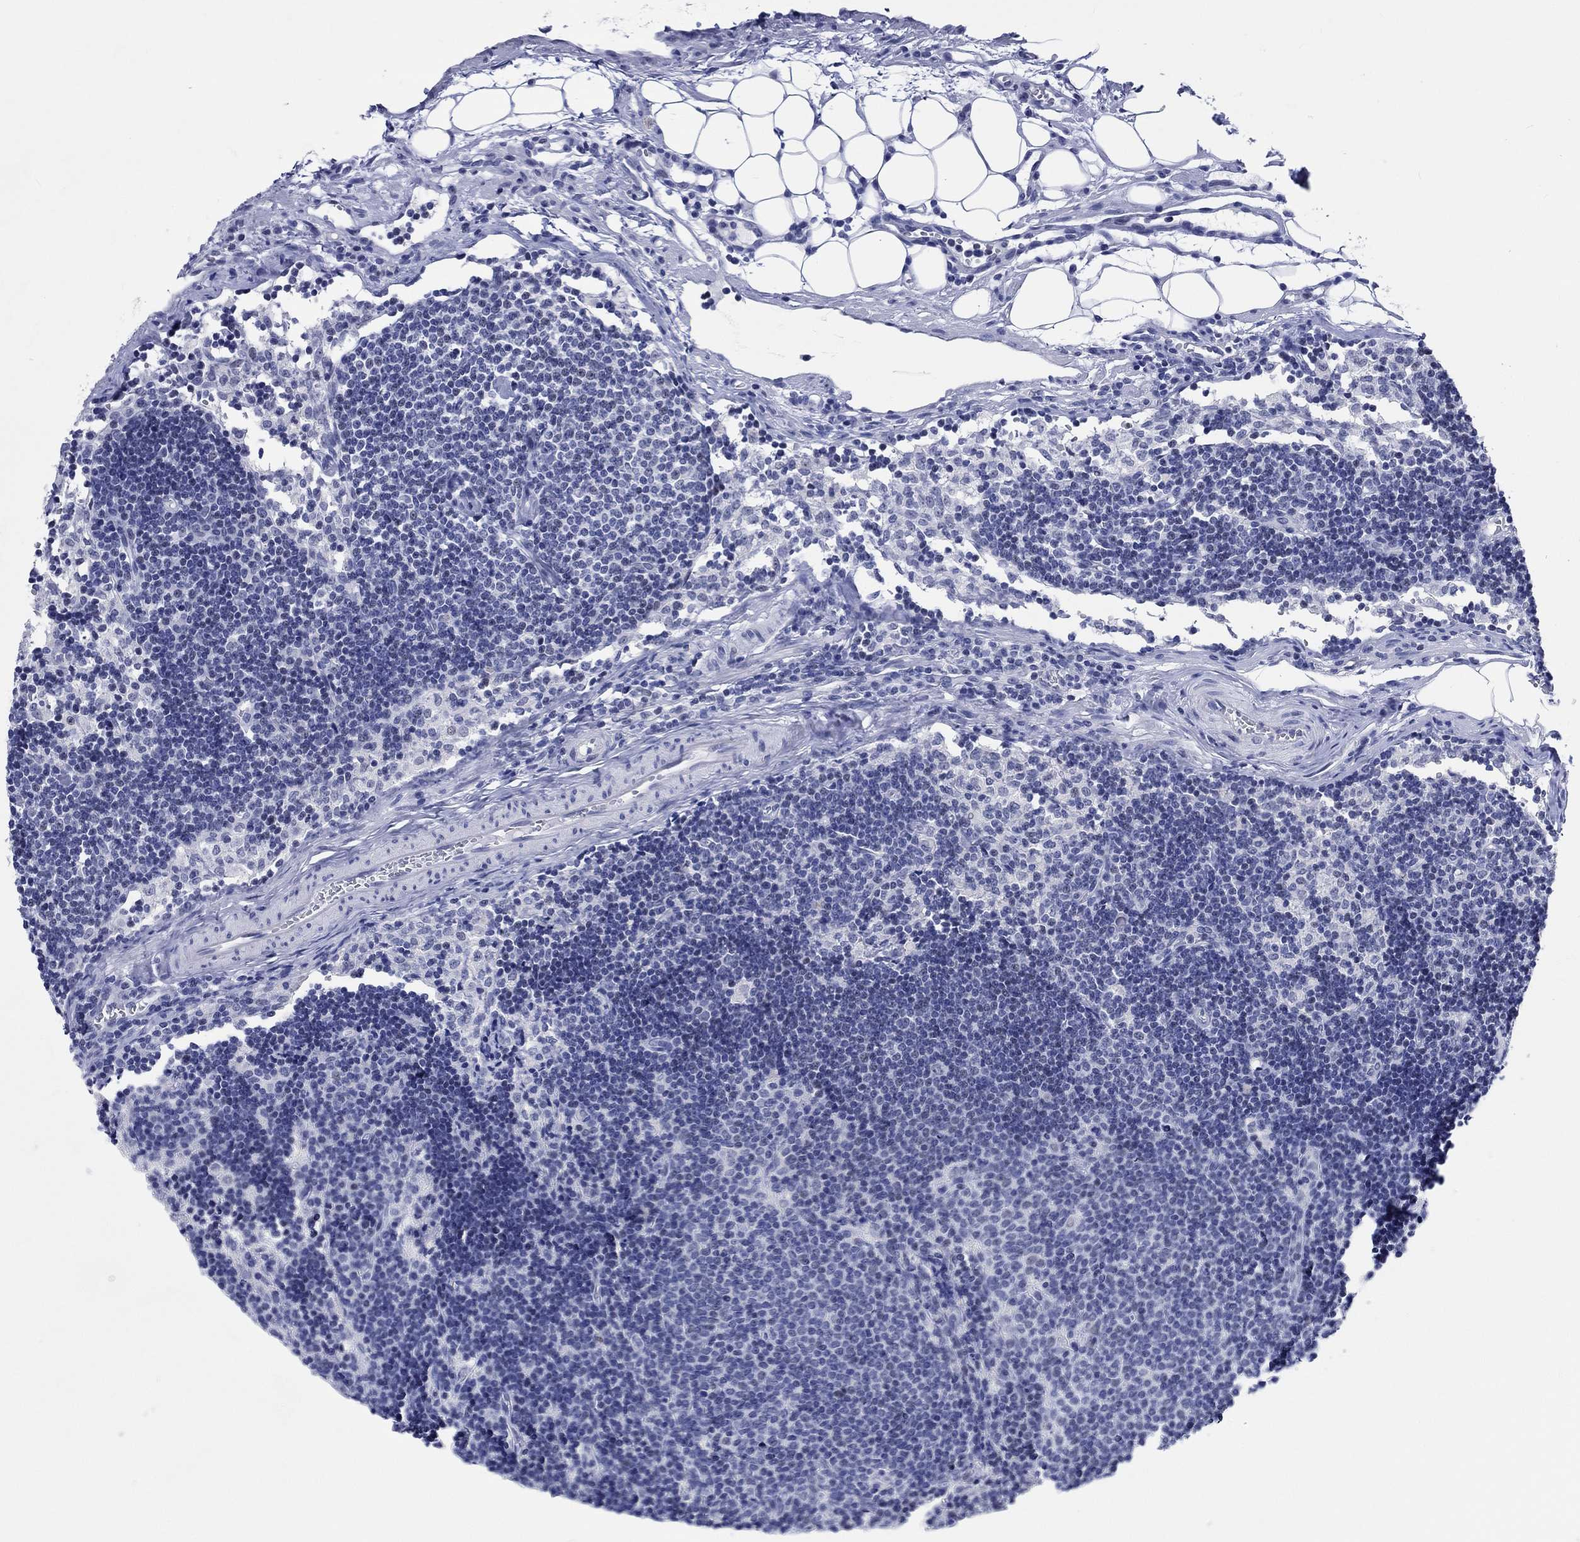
{"staining": {"intensity": "negative", "quantity": "none", "location": "none"}, "tissue": "lymph node", "cell_type": "Germinal center cells", "image_type": "normal", "snomed": [{"axis": "morphology", "description": "Normal tissue, NOS"}, {"axis": "topography", "description": "Lymph node"}], "caption": "A high-resolution micrograph shows IHC staining of benign lymph node, which reveals no significant expression in germinal center cells. (IHC, brightfield microscopy, high magnification).", "gene": "ZNF446", "patient": {"sex": "female", "age": 34}}